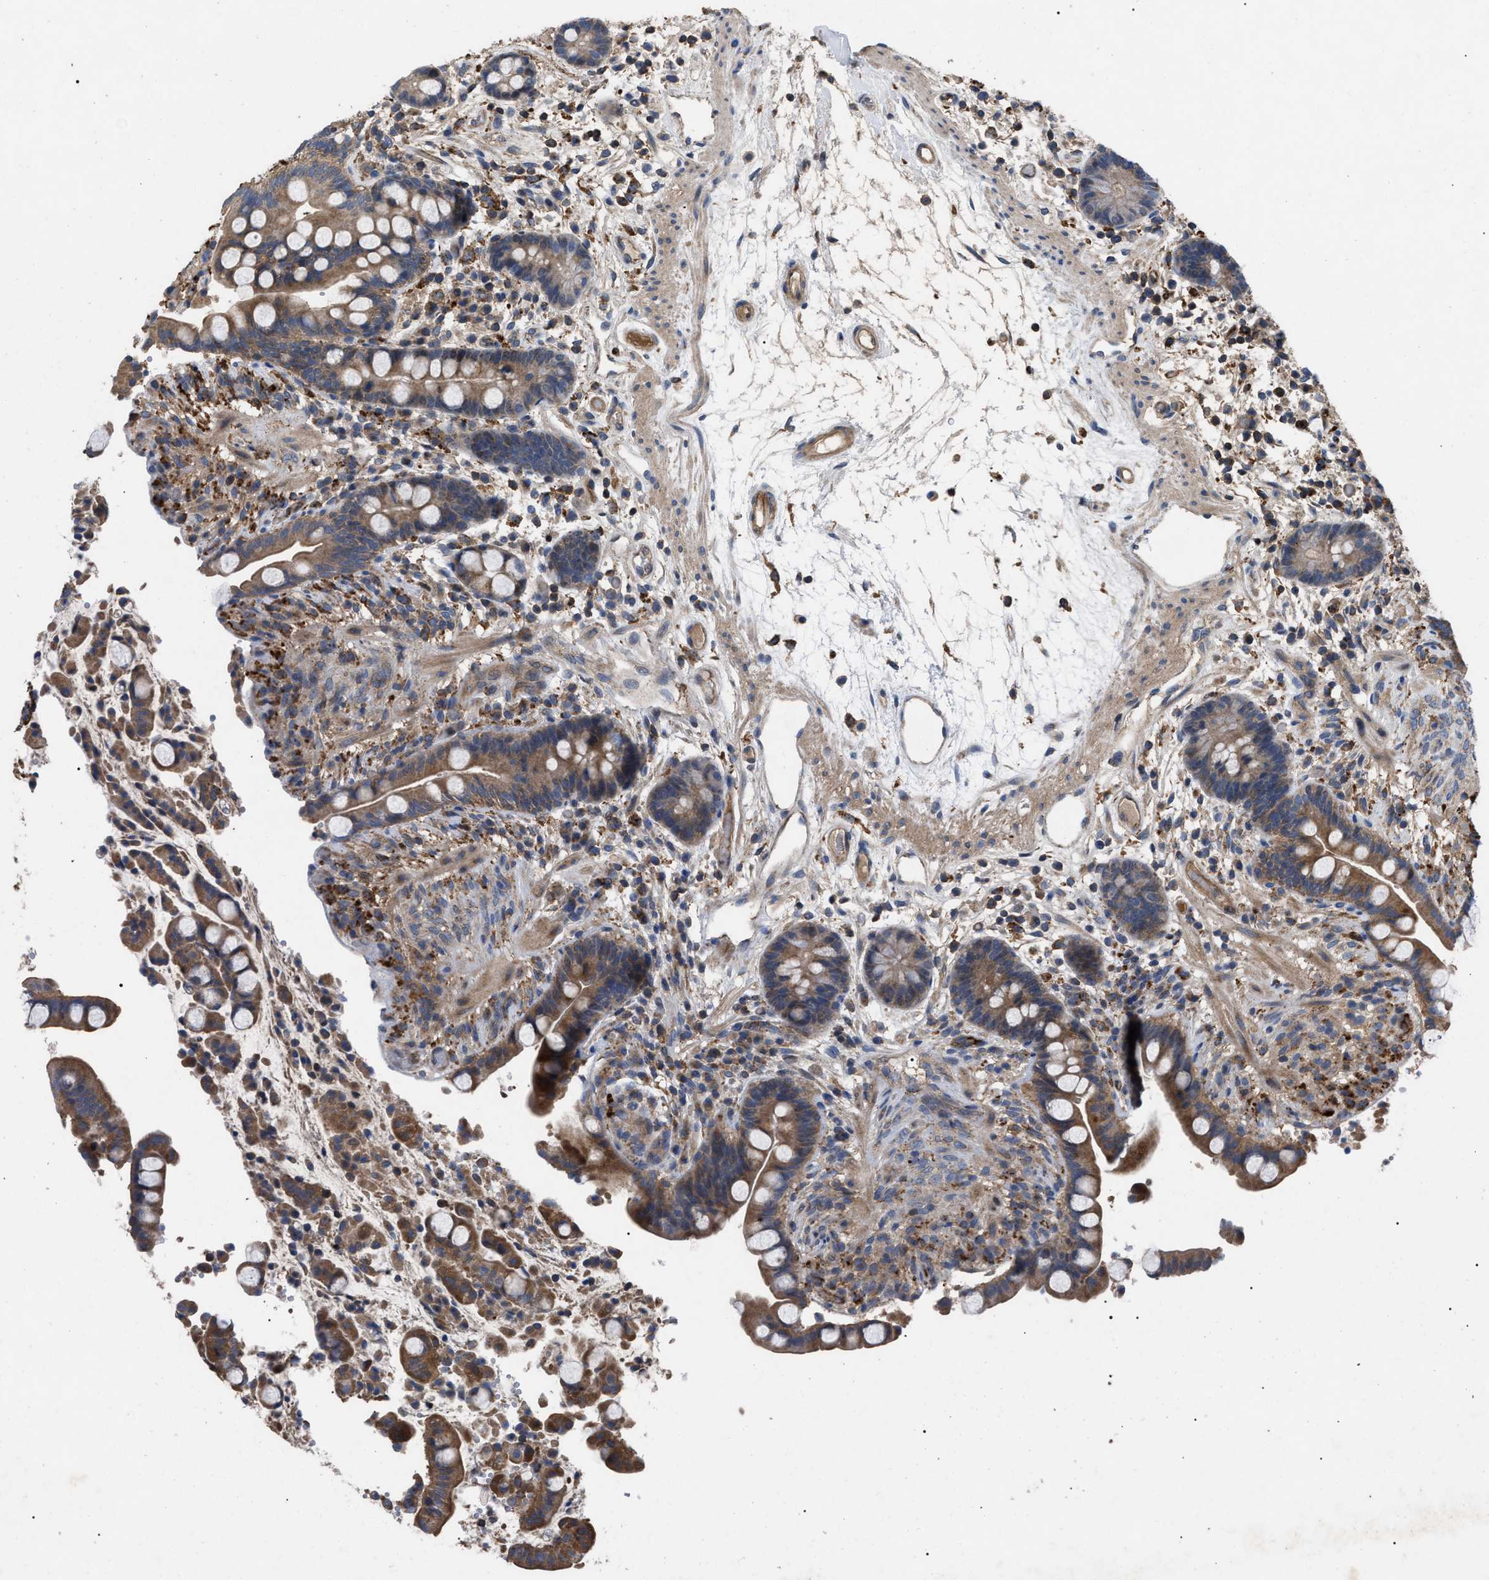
{"staining": {"intensity": "moderate", "quantity": ">75%", "location": "cytoplasmic/membranous"}, "tissue": "colon", "cell_type": "Endothelial cells", "image_type": "normal", "snomed": [{"axis": "morphology", "description": "Normal tissue, NOS"}, {"axis": "topography", "description": "Colon"}], "caption": "Colon stained with DAB immunohistochemistry reveals medium levels of moderate cytoplasmic/membranous staining in approximately >75% of endothelial cells. The protein of interest is shown in brown color, while the nuclei are stained blue.", "gene": "FAM171A2", "patient": {"sex": "male", "age": 73}}